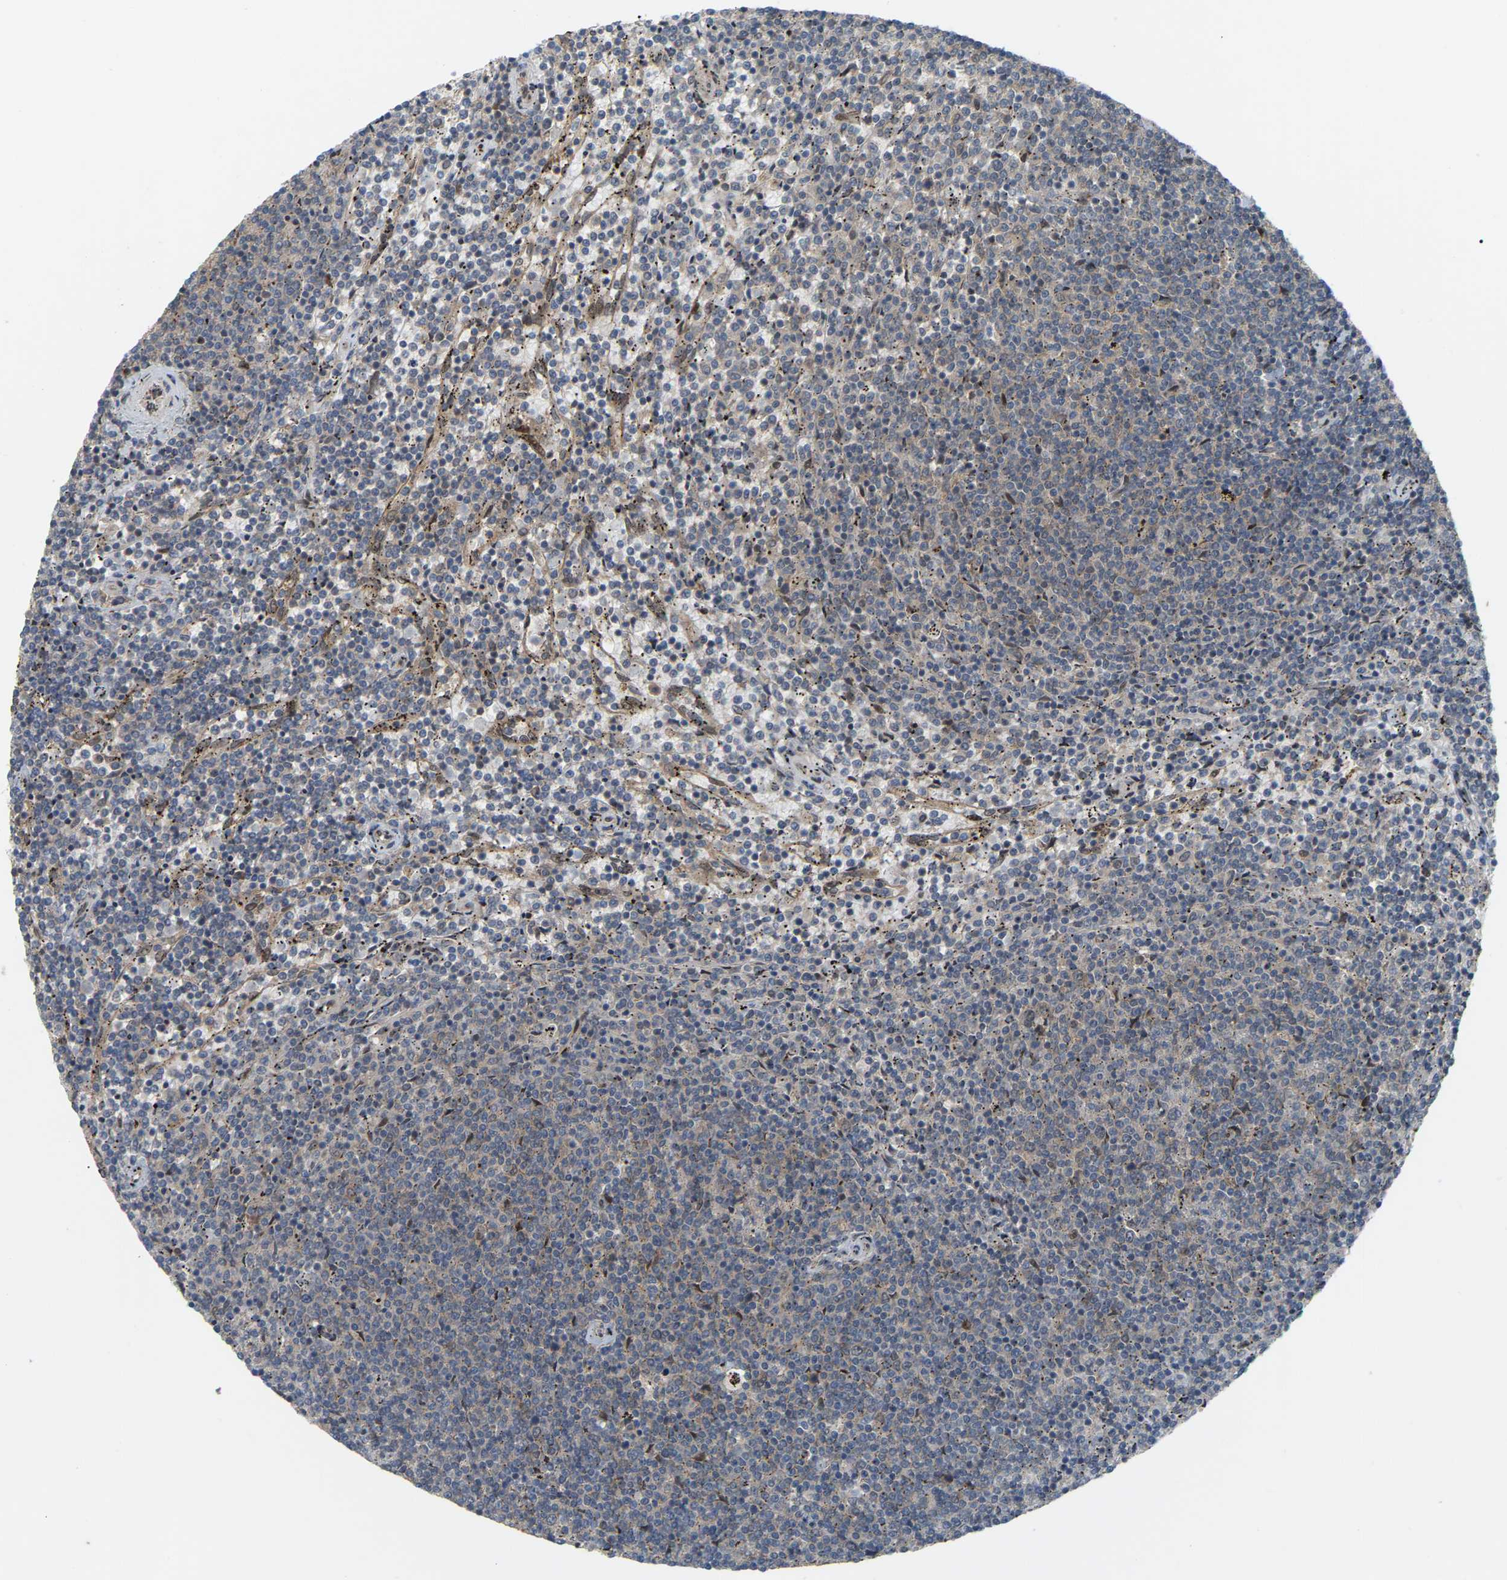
{"staining": {"intensity": "negative", "quantity": "none", "location": "none"}, "tissue": "lymphoma", "cell_type": "Tumor cells", "image_type": "cancer", "snomed": [{"axis": "morphology", "description": "Malignant lymphoma, non-Hodgkin's type, Low grade"}, {"axis": "topography", "description": "Spleen"}], "caption": "Immunohistochemical staining of human low-grade malignant lymphoma, non-Hodgkin's type shows no significant expression in tumor cells.", "gene": "CROT", "patient": {"sex": "female", "age": 50}}